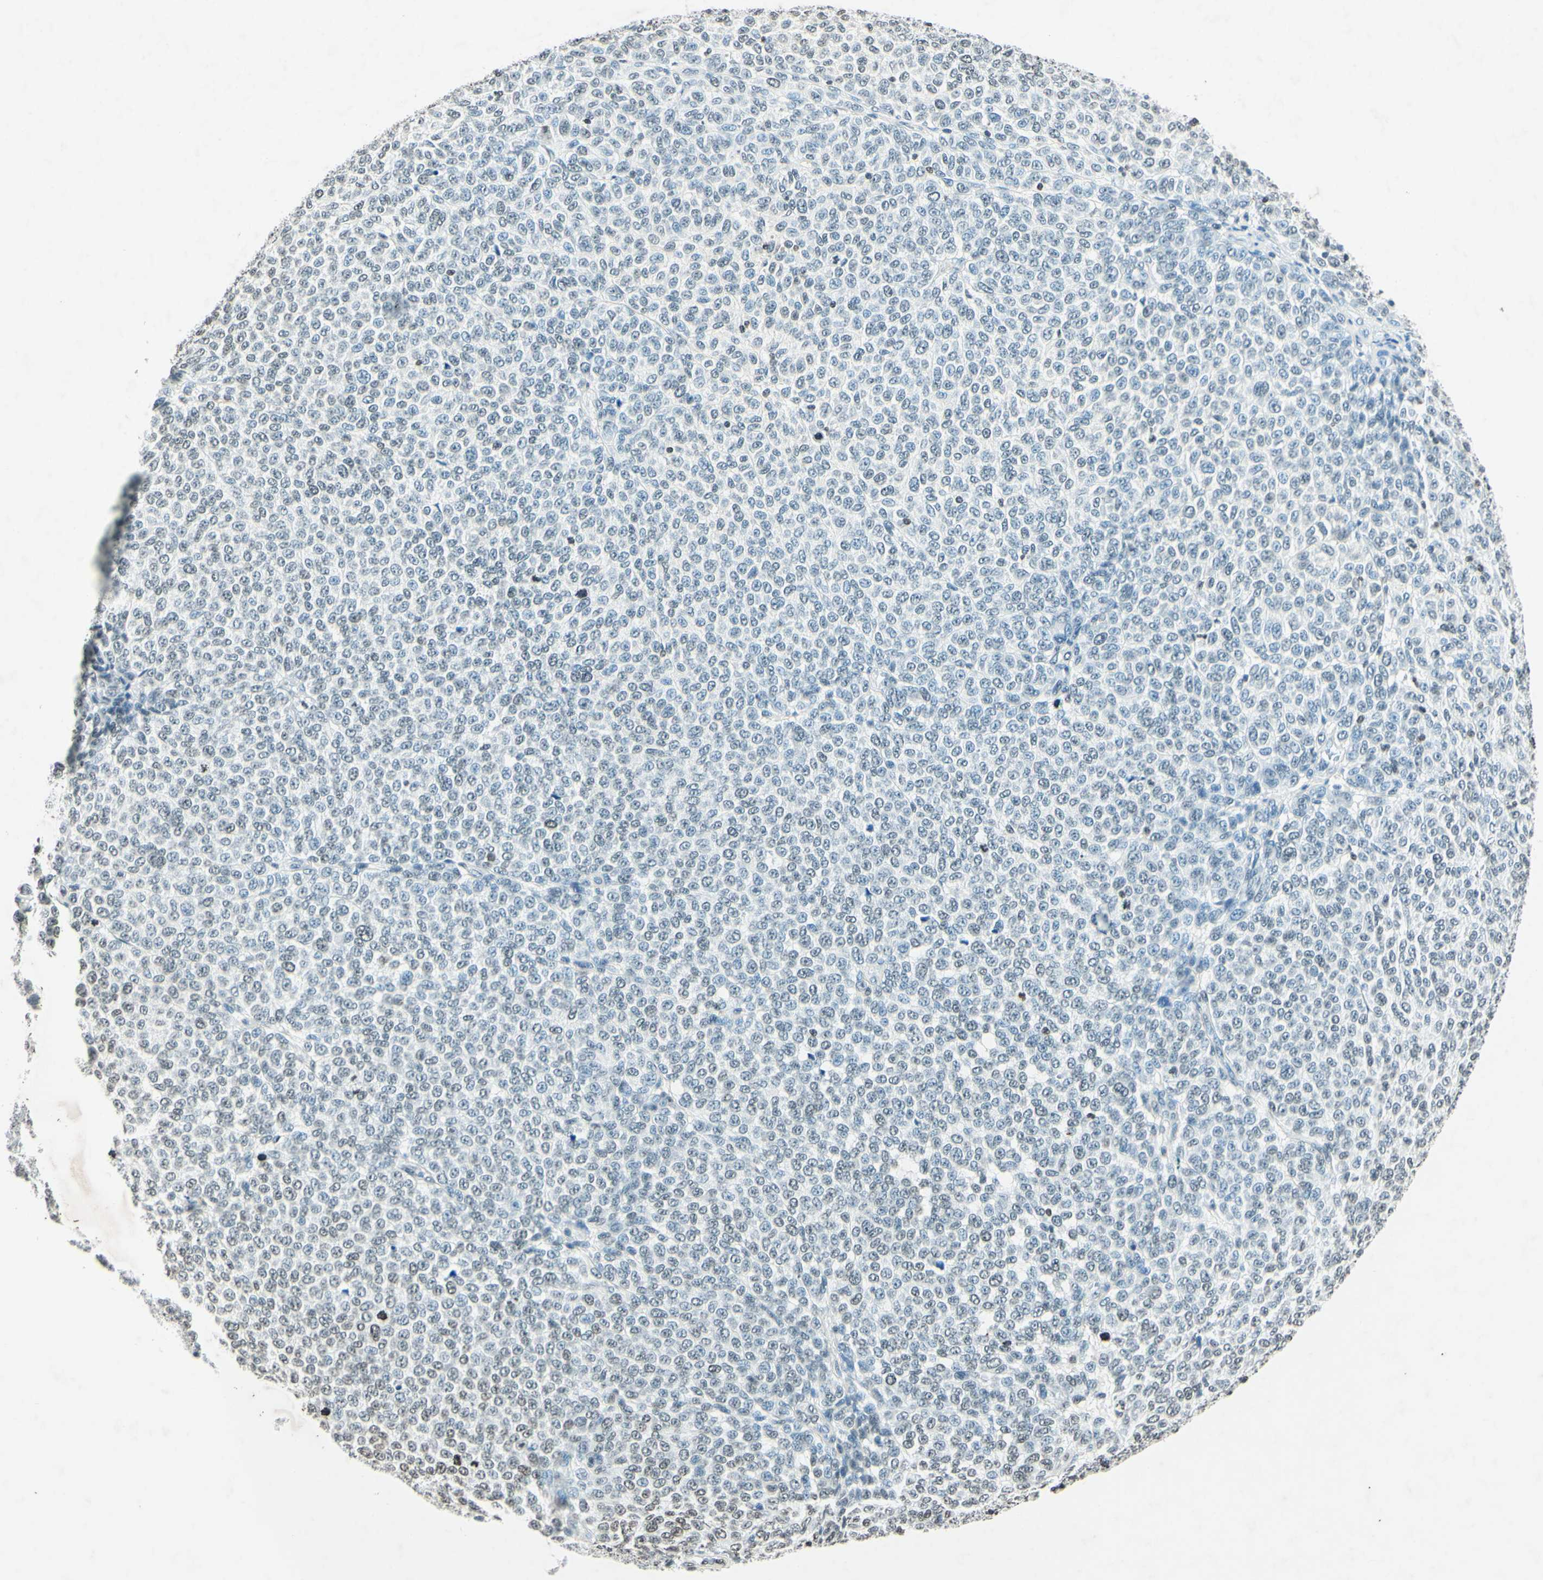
{"staining": {"intensity": "weak", "quantity": "<25%", "location": "nuclear"}, "tissue": "melanoma", "cell_type": "Tumor cells", "image_type": "cancer", "snomed": [{"axis": "morphology", "description": "Malignant melanoma, NOS"}, {"axis": "topography", "description": "Skin"}], "caption": "DAB immunohistochemical staining of human melanoma reveals no significant expression in tumor cells.", "gene": "MSH2", "patient": {"sex": "male", "age": 59}}